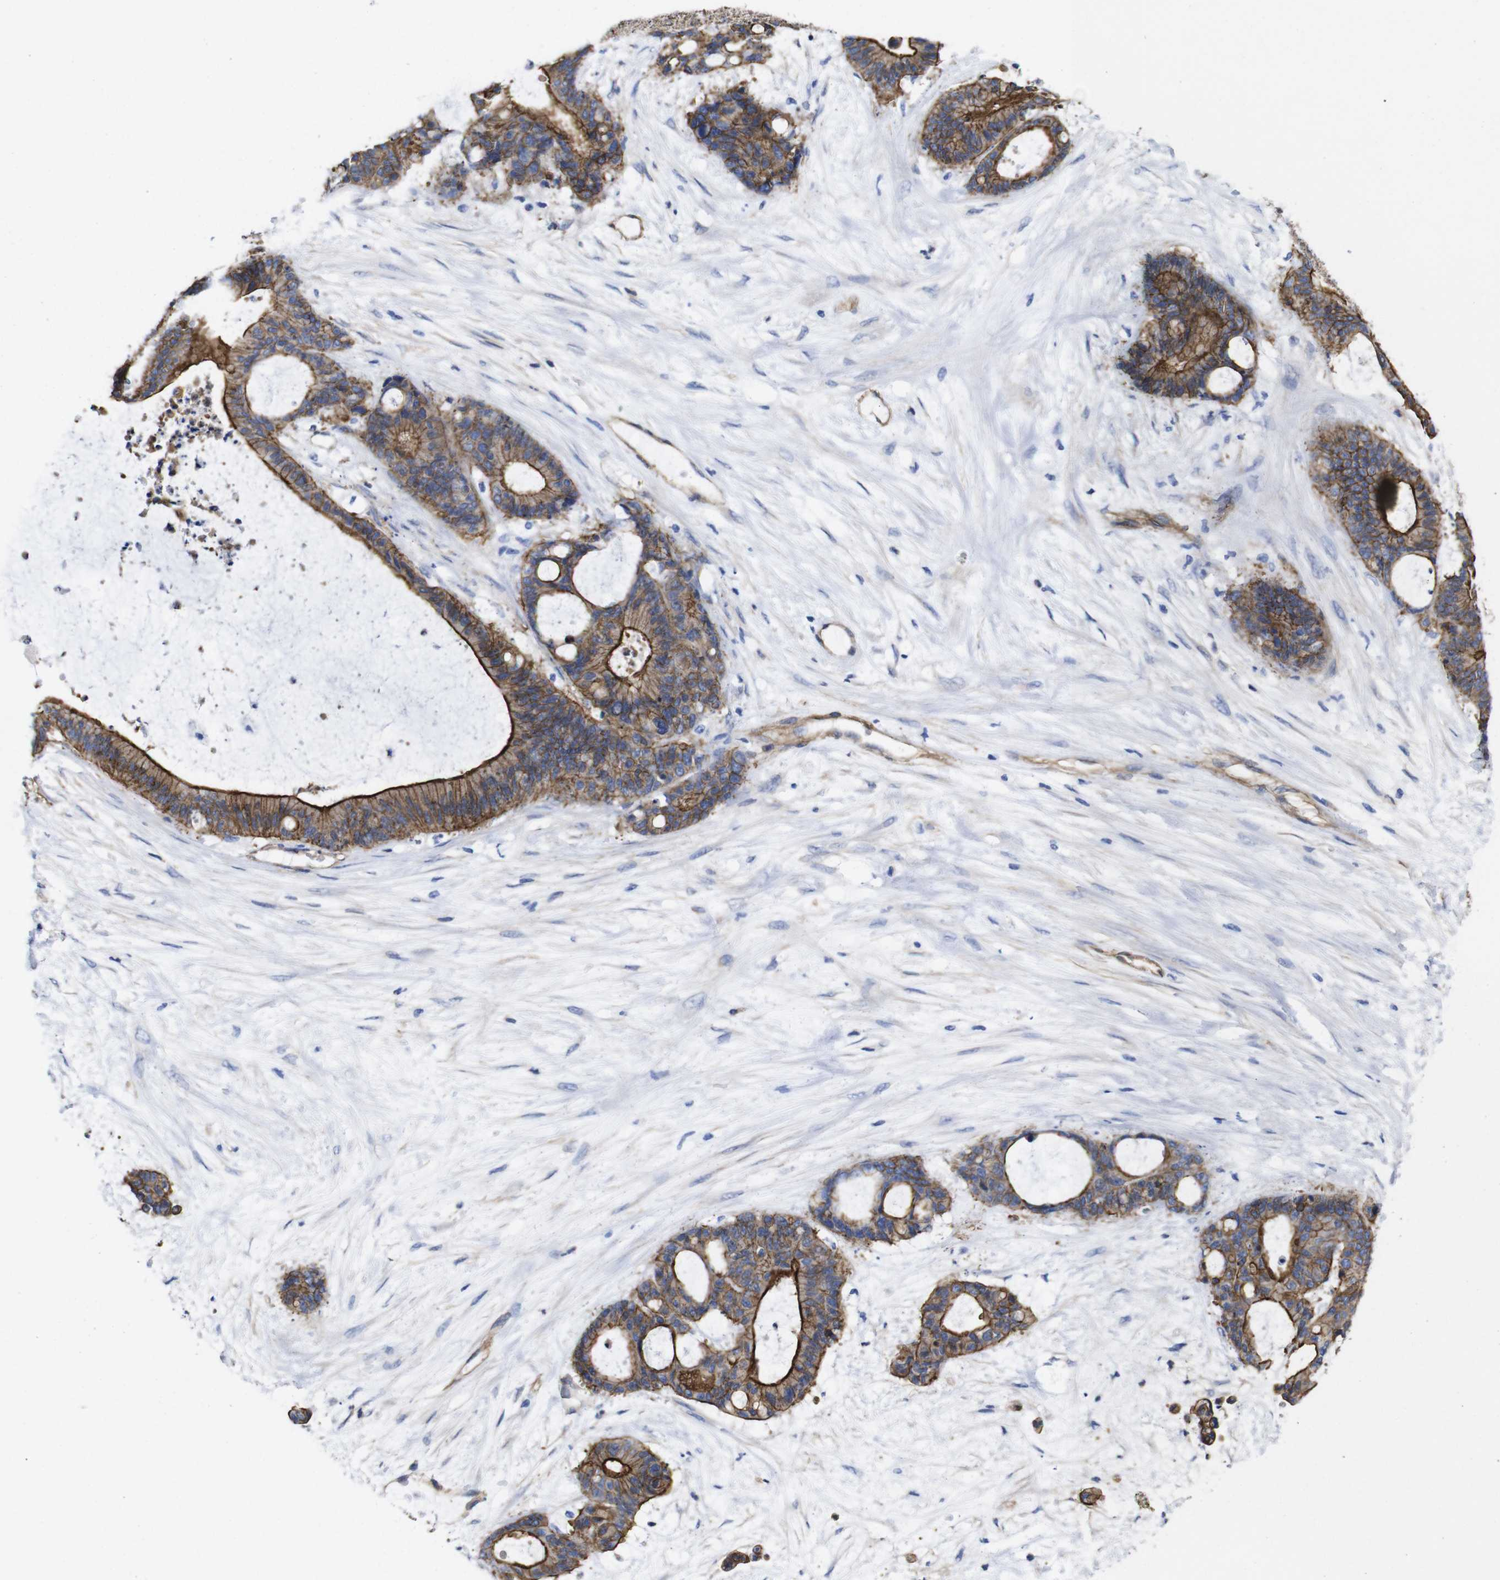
{"staining": {"intensity": "strong", "quantity": ">75%", "location": "cytoplasmic/membranous"}, "tissue": "liver cancer", "cell_type": "Tumor cells", "image_type": "cancer", "snomed": [{"axis": "morphology", "description": "Cholangiocarcinoma"}, {"axis": "topography", "description": "Liver"}], "caption": "About >75% of tumor cells in liver cancer (cholangiocarcinoma) display strong cytoplasmic/membranous protein expression as visualized by brown immunohistochemical staining.", "gene": "SPTBN1", "patient": {"sex": "female", "age": 73}}